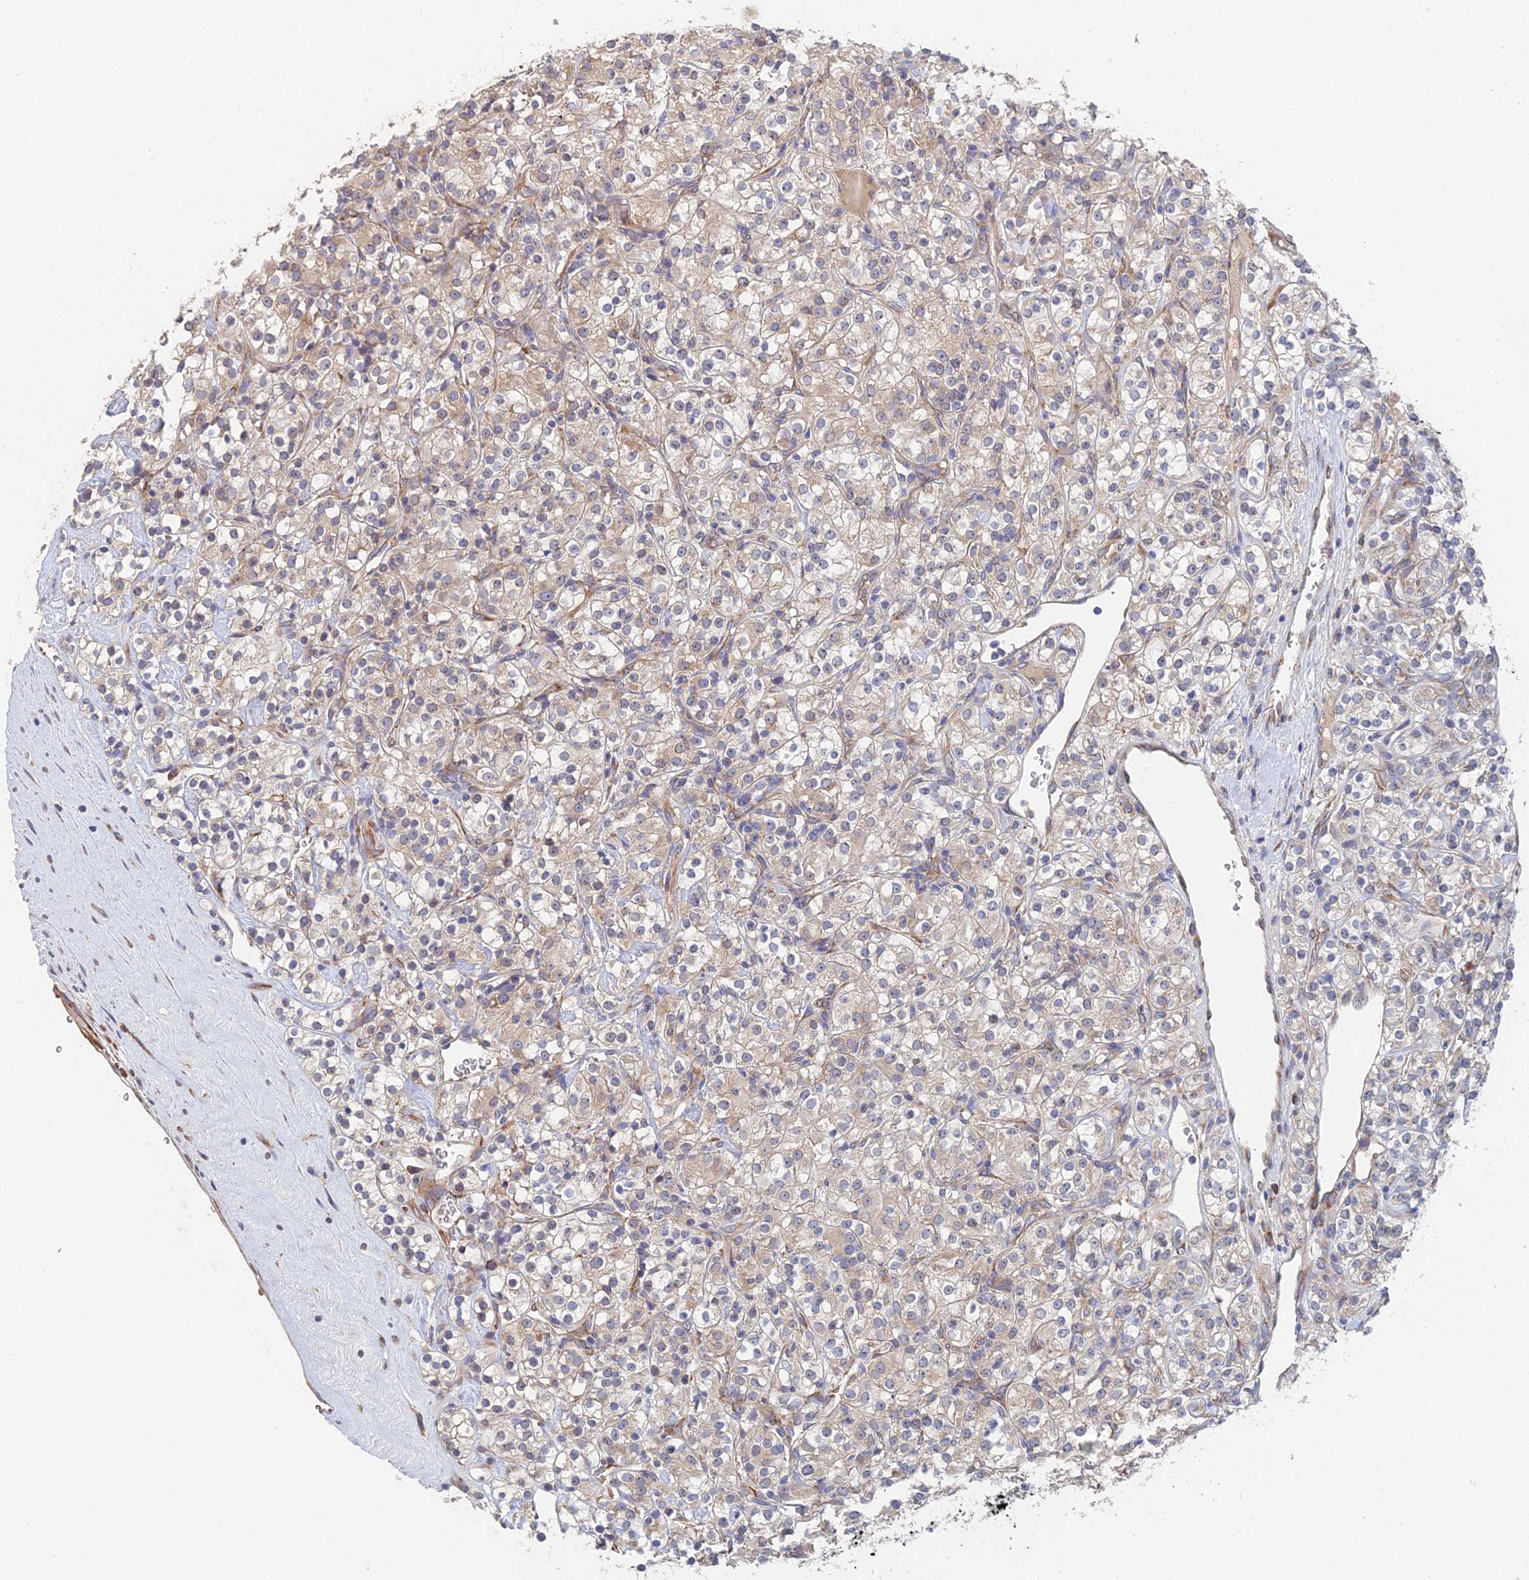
{"staining": {"intensity": "weak", "quantity": "<25%", "location": "cytoplasmic/membranous"}, "tissue": "renal cancer", "cell_type": "Tumor cells", "image_type": "cancer", "snomed": [{"axis": "morphology", "description": "Adenocarcinoma, NOS"}, {"axis": "topography", "description": "Kidney"}], "caption": "This is a photomicrograph of IHC staining of adenocarcinoma (renal), which shows no staining in tumor cells.", "gene": "ELOF1", "patient": {"sex": "male", "age": 77}}